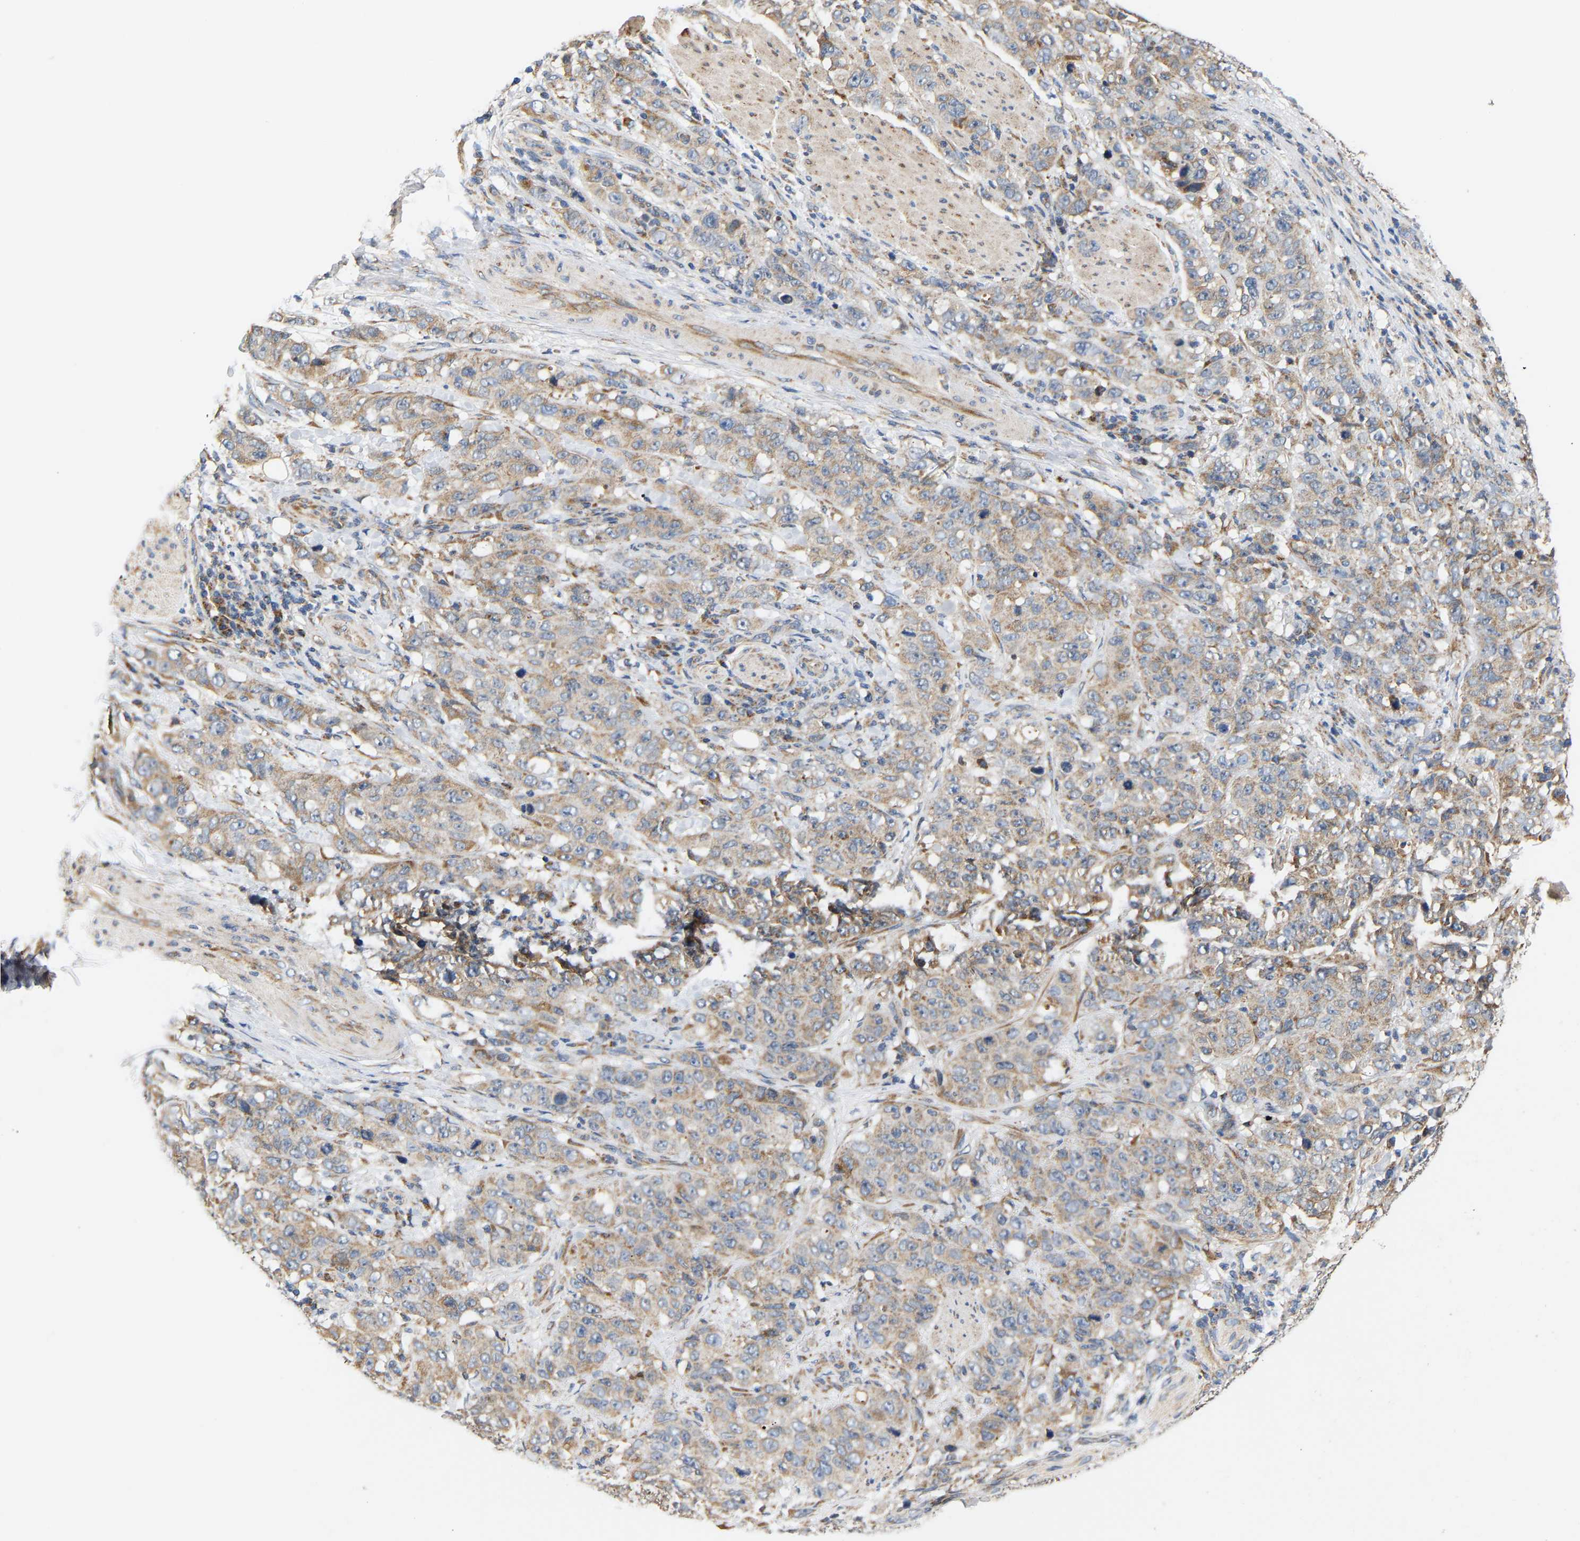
{"staining": {"intensity": "weak", "quantity": "25%-75%", "location": "cytoplasmic/membranous"}, "tissue": "stomach cancer", "cell_type": "Tumor cells", "image_type": "cancer", "snomed": [{"axis": "morphology", "description": "Adenocarcinoma, NOS"}, {"axis": "topography", "description": "Stomach"}], "caption": "Tumor cells display low levels of weak cytoplasmic/membranous staining in about 25%-75% of cells in human stomach adenocarcinoma.", "gene": "TMEM168", "patient": {"sex": "male", "age": 48}}